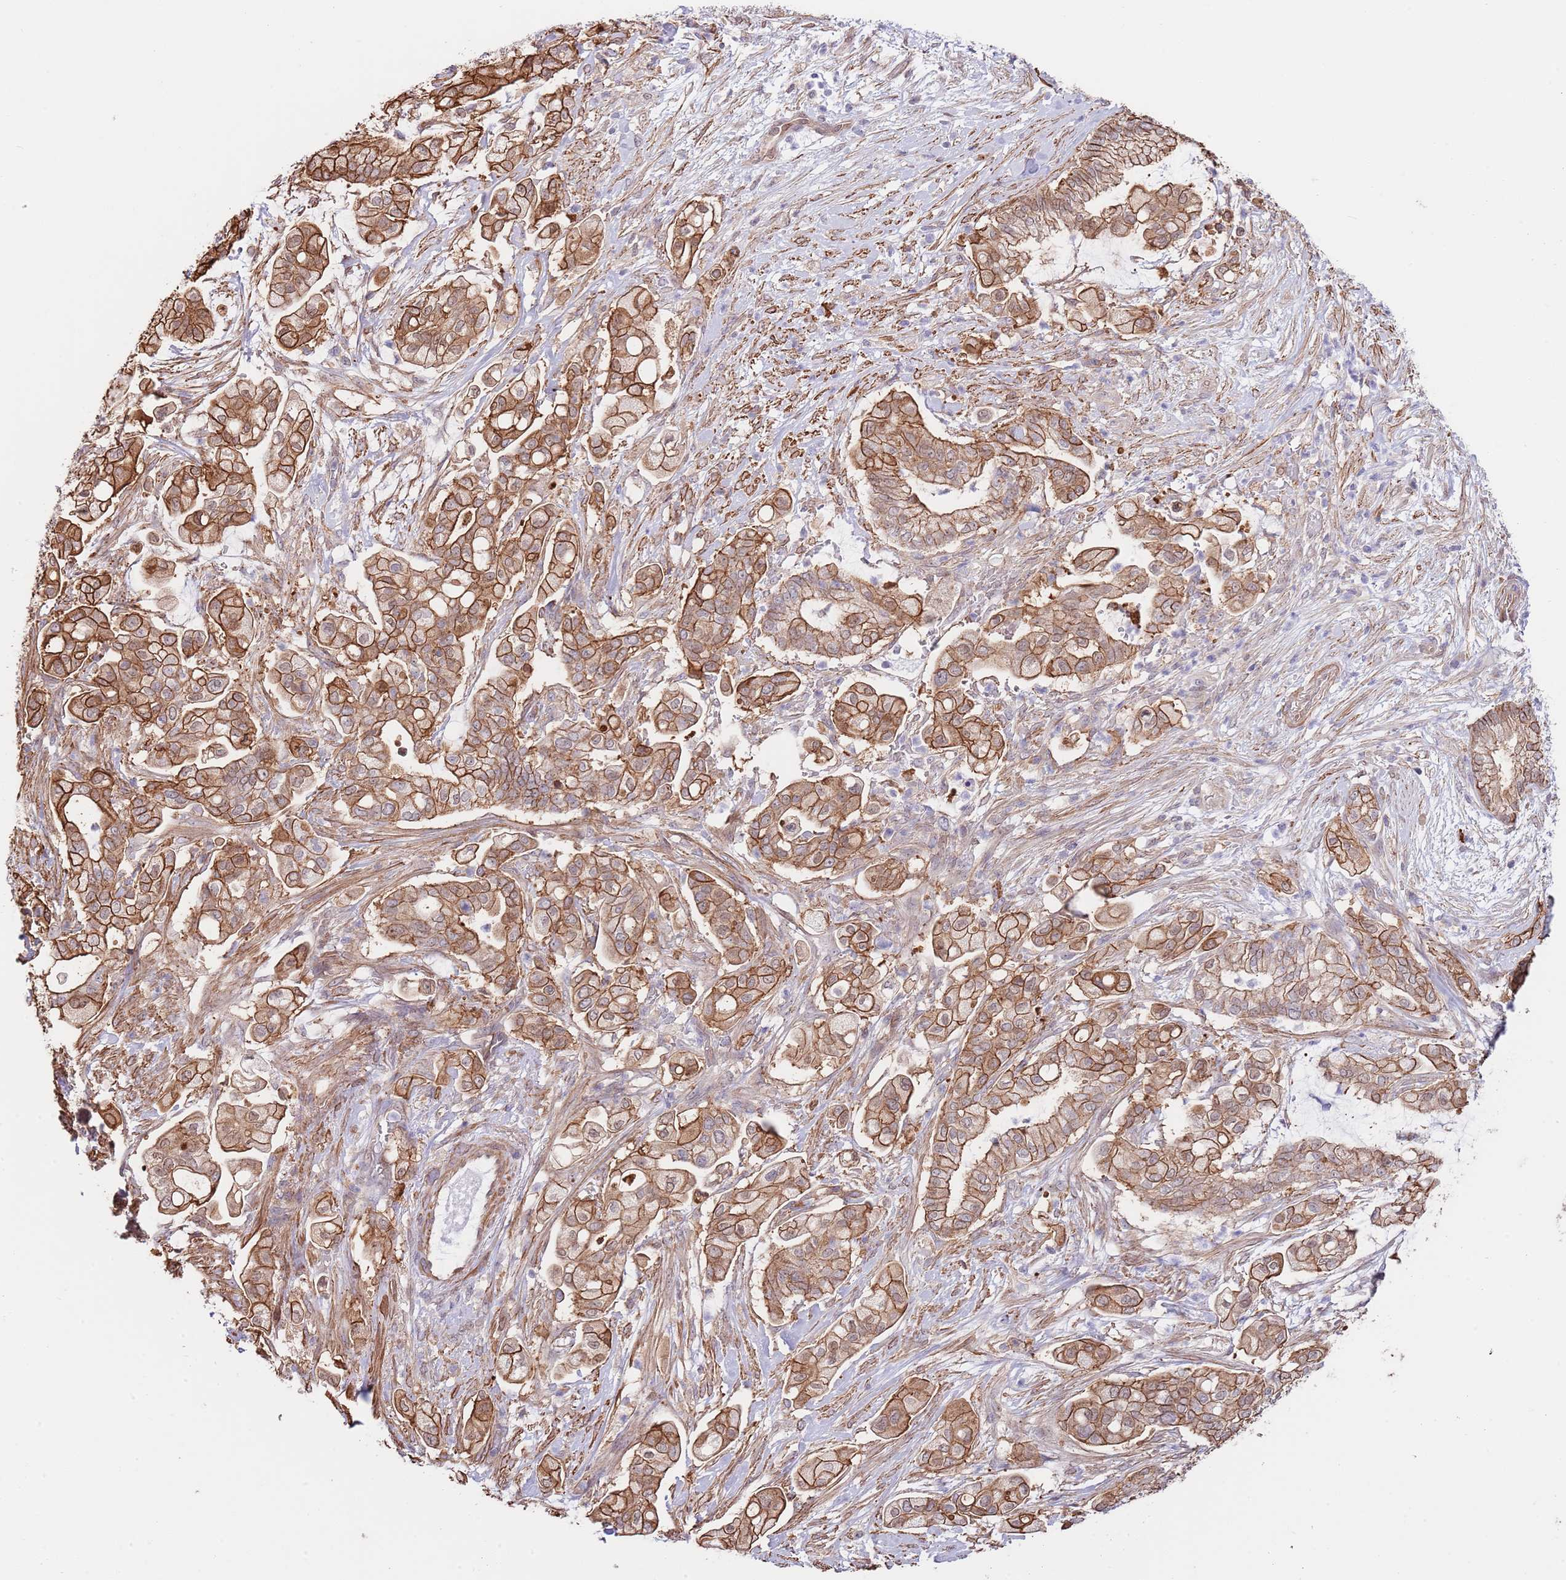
{"staining": {"intensity": "moderate", "quantity": ">75%", "location": "cytoplasmic/membranous"}, "tissue": "pancreatic cancer", "cell_type": "Tumor cells", "image_type": "cancer", "snomed": [{"axis": "morphology", "description": "Adenocarcinoma, NOS"}, {"axis": "topography", "description": "Pancreas"}], "caption": "Immunohistochemistry (IHC) image of neoplastic tissue: pancreatic cancer (adenocarcinoma) stained using immunohistochemistry (IHC) displays medium levels of moderate protein expression localized specifically in the cytoplasmic/membranous of tumor cells, appearing as a cytoplasmic/membranous brown color.", "gene": "BPNT1", "patient": {"sex": "female", "age": 69}}